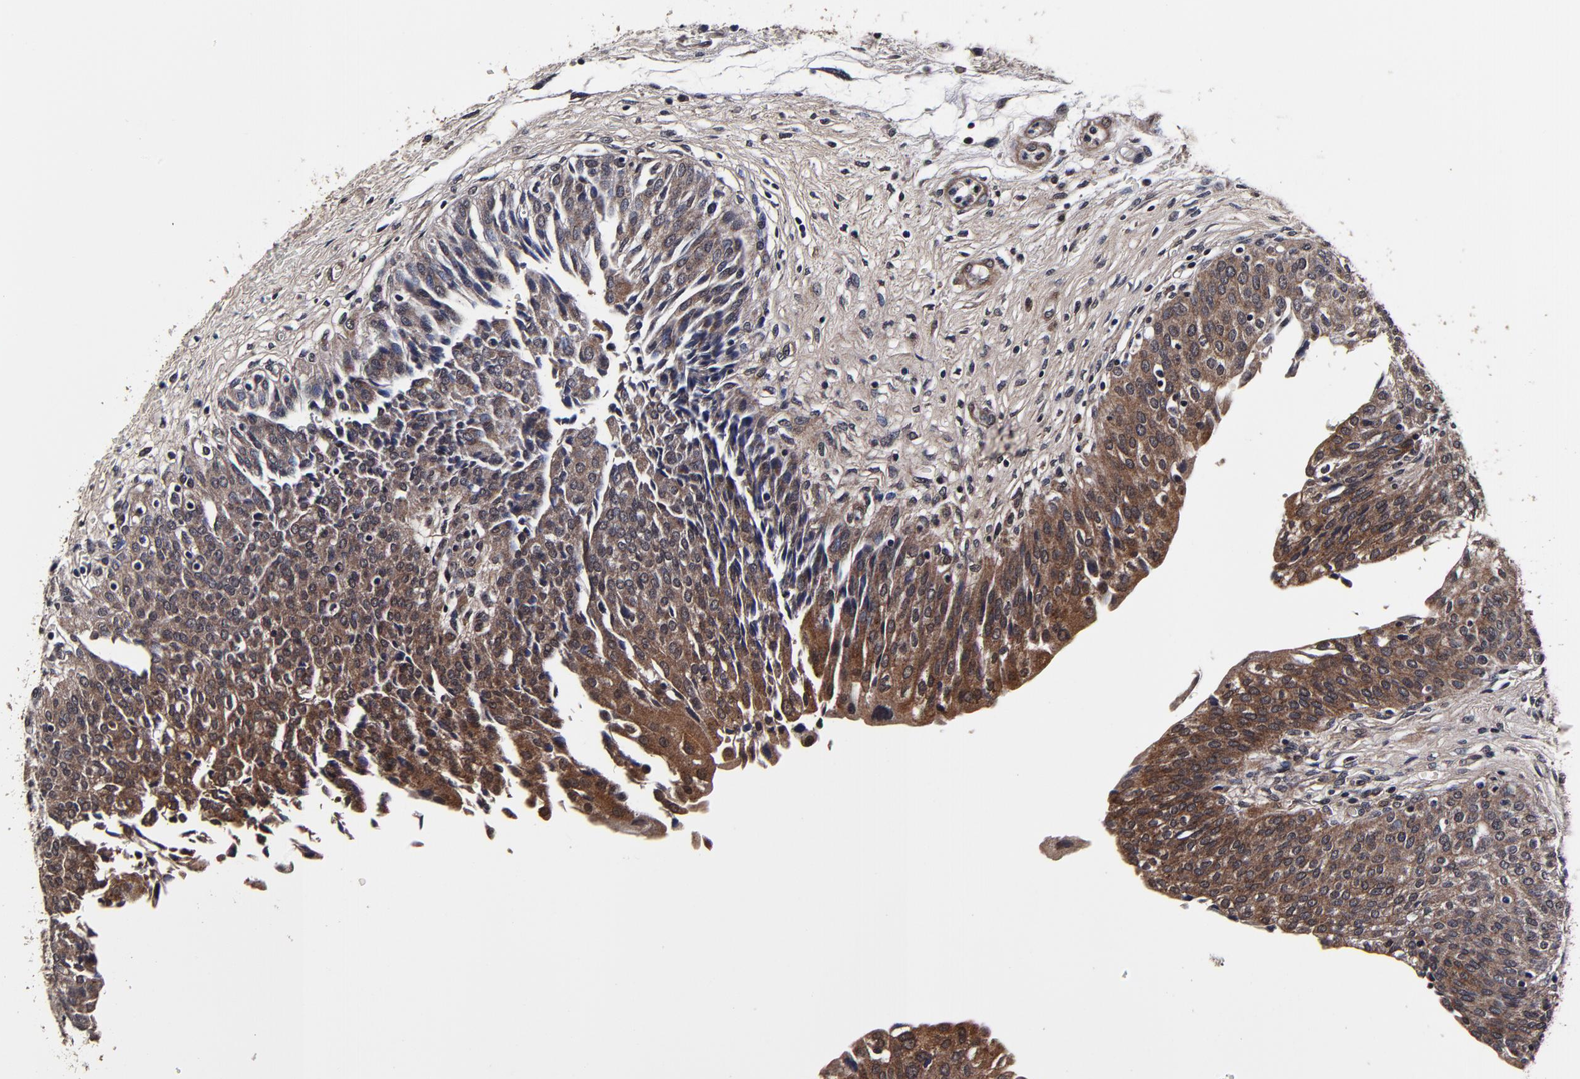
{"staining": {"intensity": "strong", "quantity": ">75%", "location": "cytoplasmic/membranous"}, "tissue": "urinary bladder", "cell_type": "Urothelial cells", "image_type": "normal", "snomed": [{"axis": "morphology", "description": "Normal tissue, NOS"}, {"axis": "topography", "description": "Smooth muscle"}, {"axis": "topography", "description": "Urinary bladder"}], "caption": "Immunohistochemistry (IHC) of benign human urinary bladder displays high levels of strong cytoplasmic/membranous positivity in about >75% of urothelial cells.", "gene": "MMP15", "patient": {"sex": "male", "age": 35}}